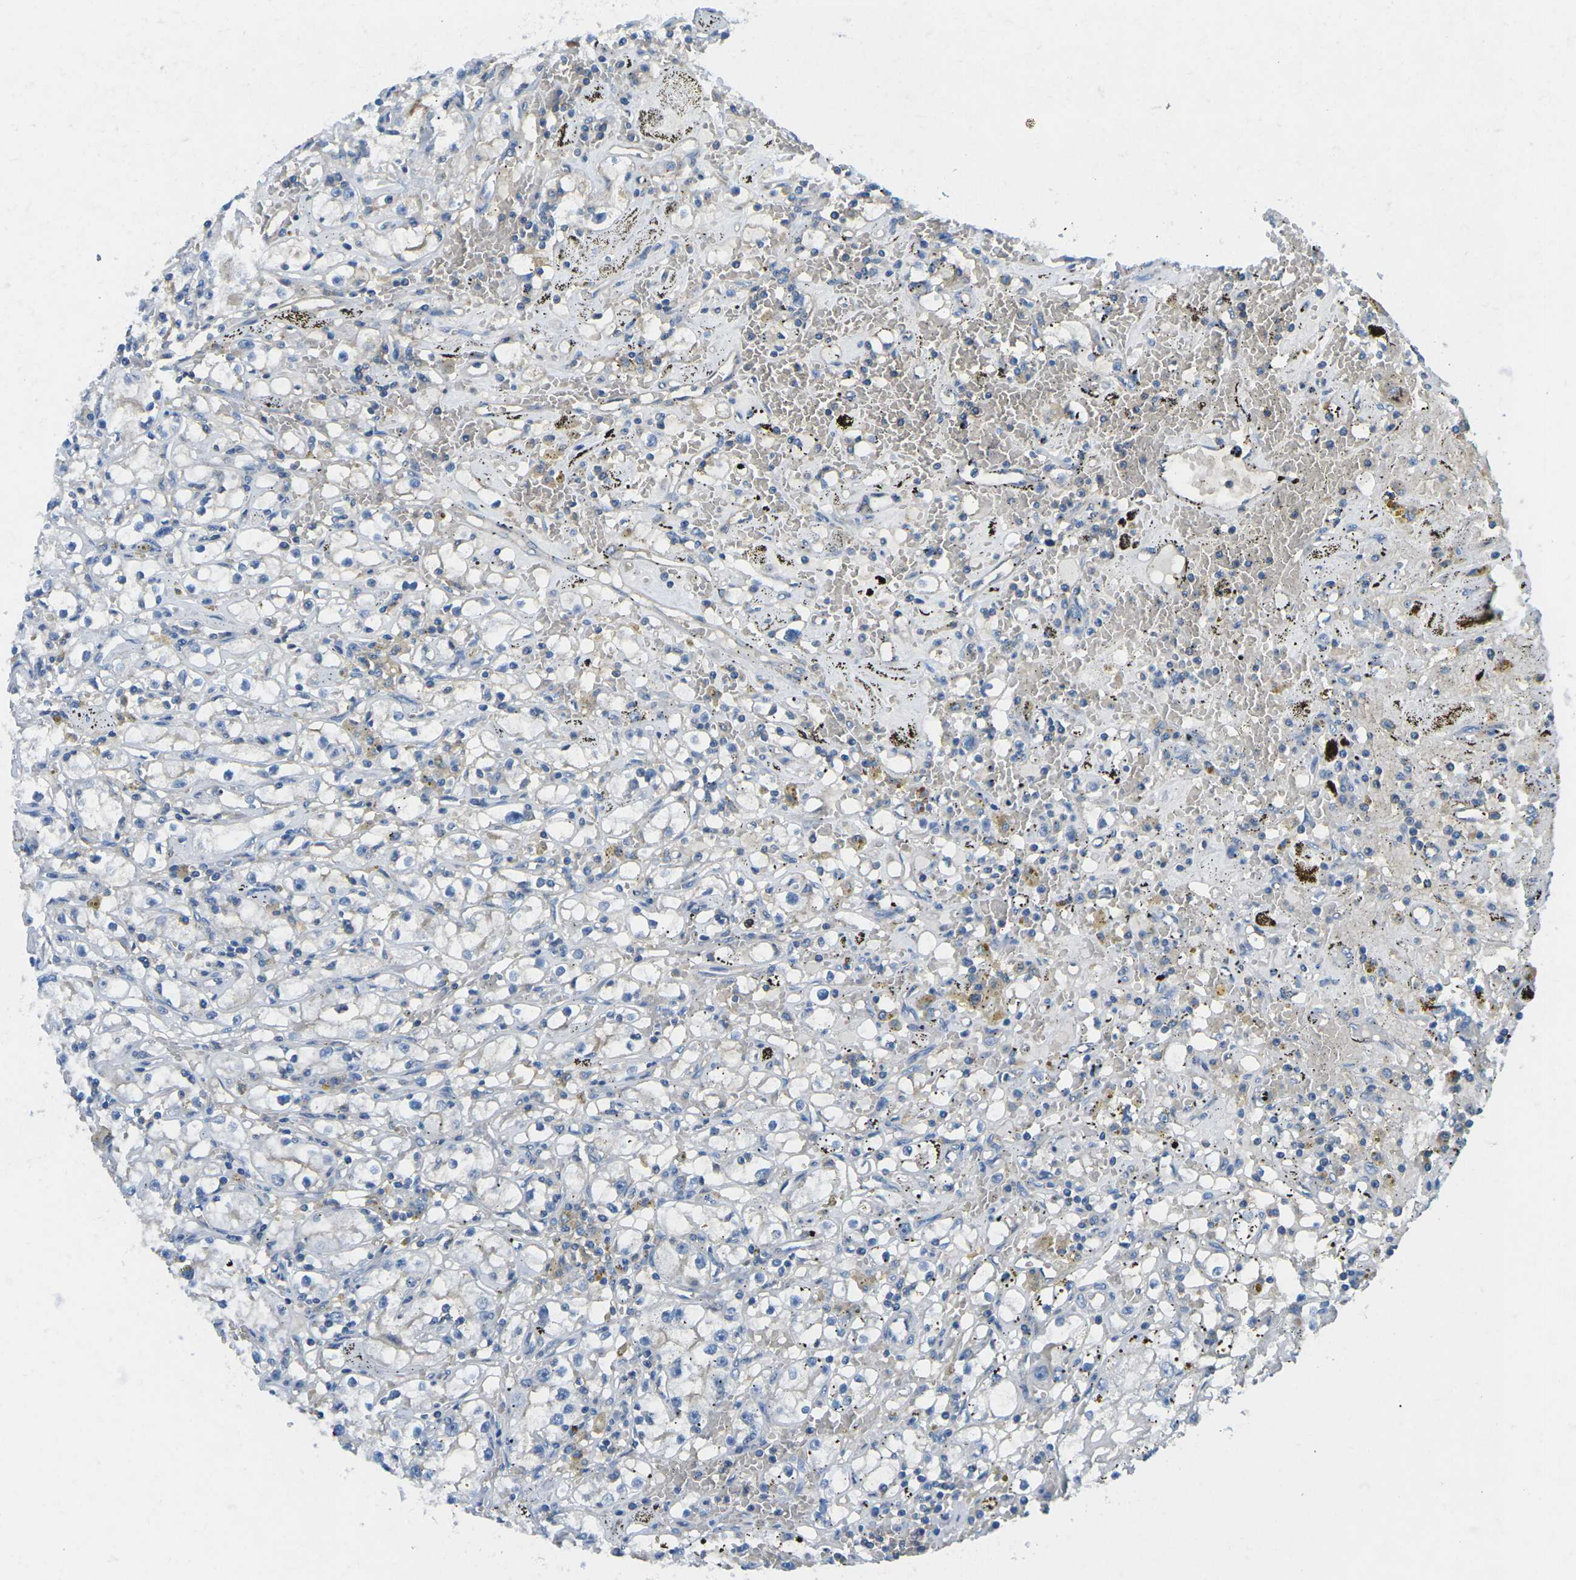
{"staining": {"intensity": "negative", "quantity": "none", "location": "none"}, "tissue": "renal cancer", "cell_type": "Tumor cells", "image_type": "cancer", "snomed": [{"axis": "morphology", "description": "Adenocarcinoma, NOS"}, {"axis": "topography", "description": "Kidney"}], "caption": "DAB immunohistochemical staining of human renal cancer (adenocarcinoma) exhibits no significant expression in tumor cells. (IHC, brightfield microscopy, high magnification).", "gene": "CD47", "patient": {"sex": "male", "age": 56}}